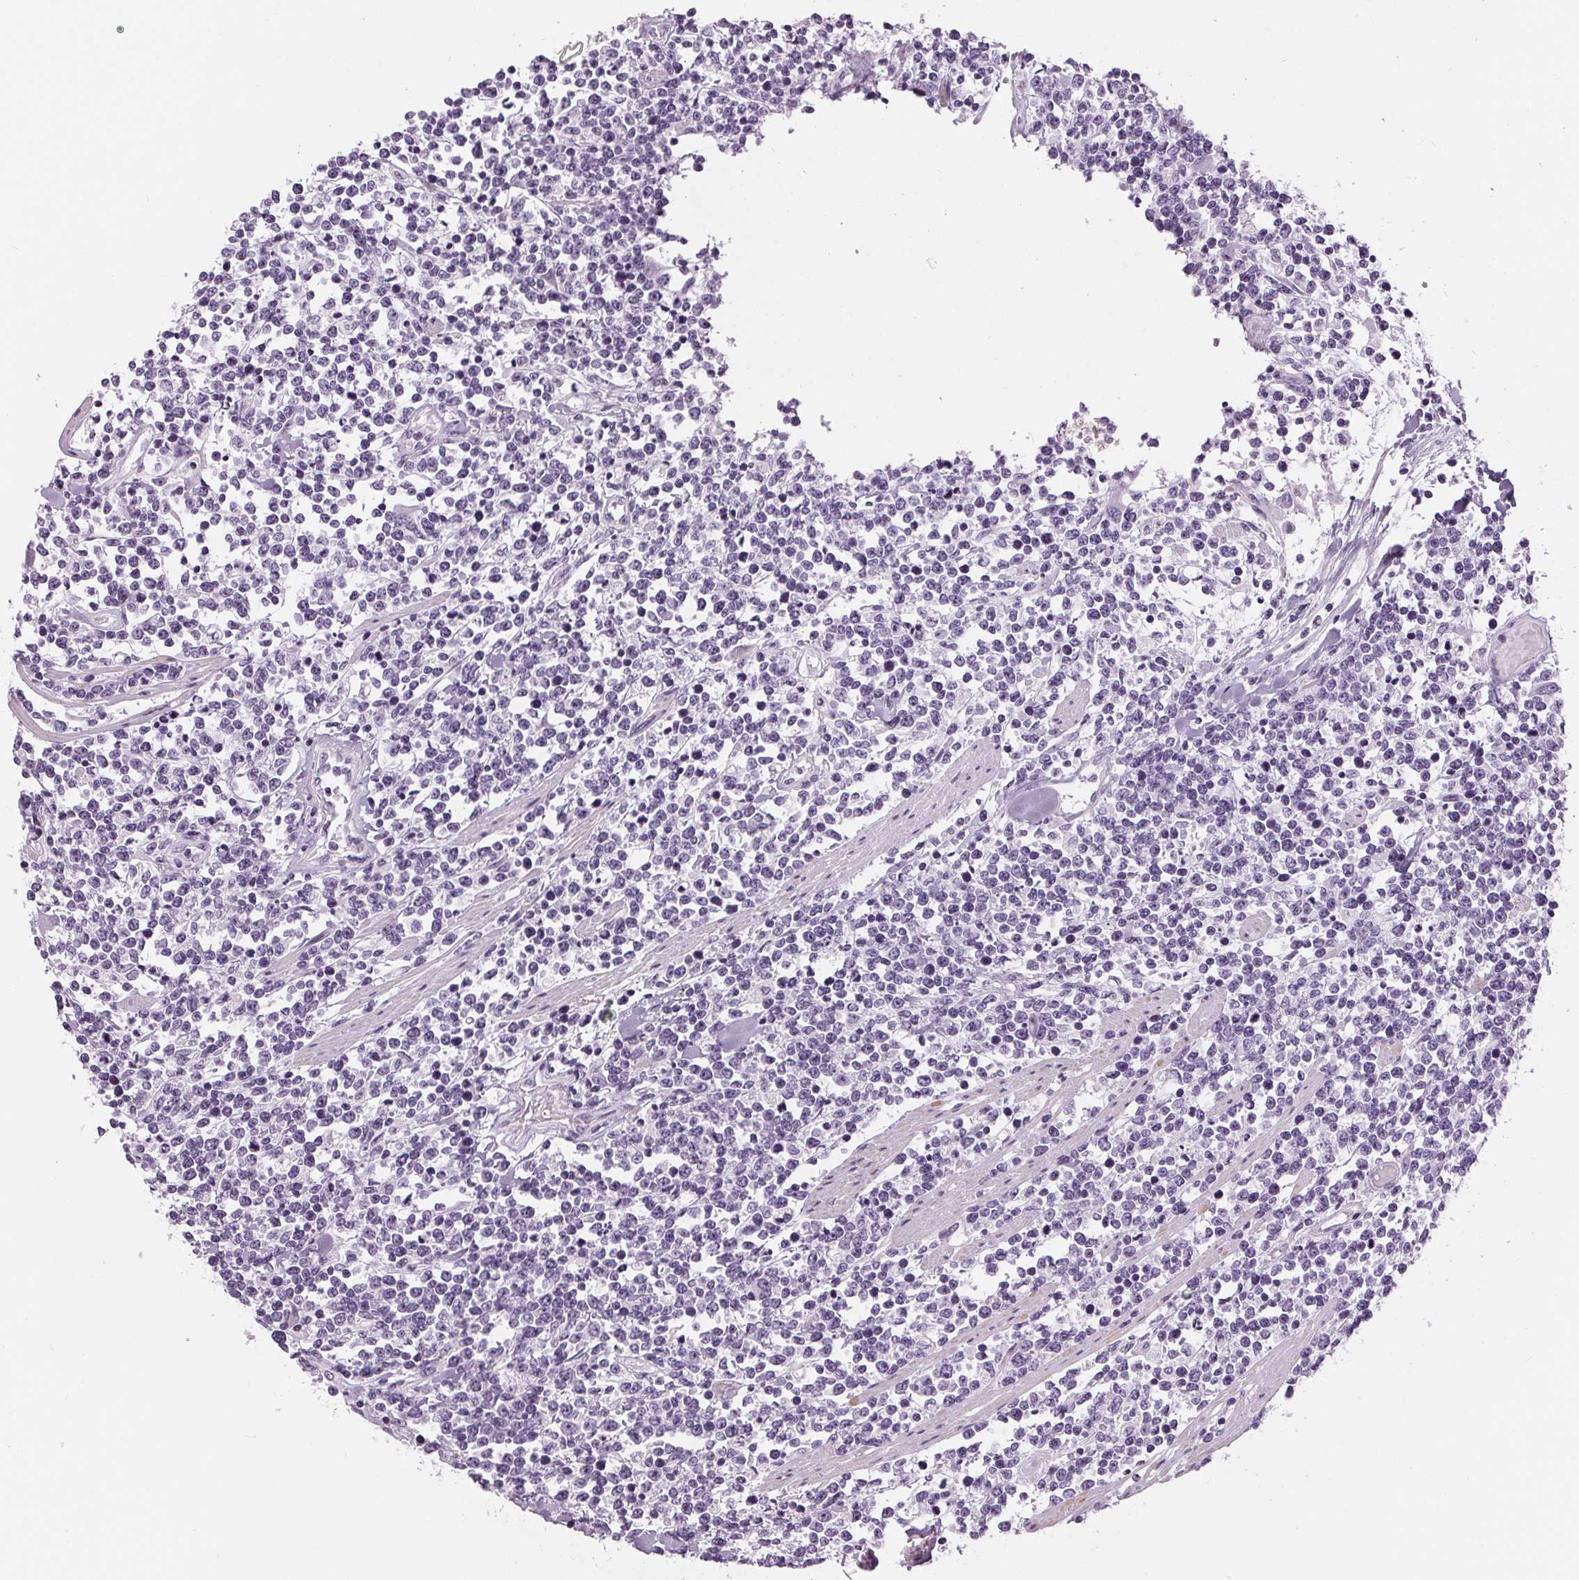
{"staining": {"intensity": "negative", "quantity": "none", "location": "none"}, "tissue": "lymphoma", "cell_type": "Tumor cells", "image_type": "cancer", "snomed": [{"axis": "morphology", "description": "Malignant lymphoma, non-Hodgkin's type, High grade"}, {"axis": "topography", "description": "Colon"}], "caption": "A micrograph of lymphoma stained for a protein exhibits no brown staining in tumor cells.", "gene": "MISP", "patient": {"sex": "male", "age": 82}}